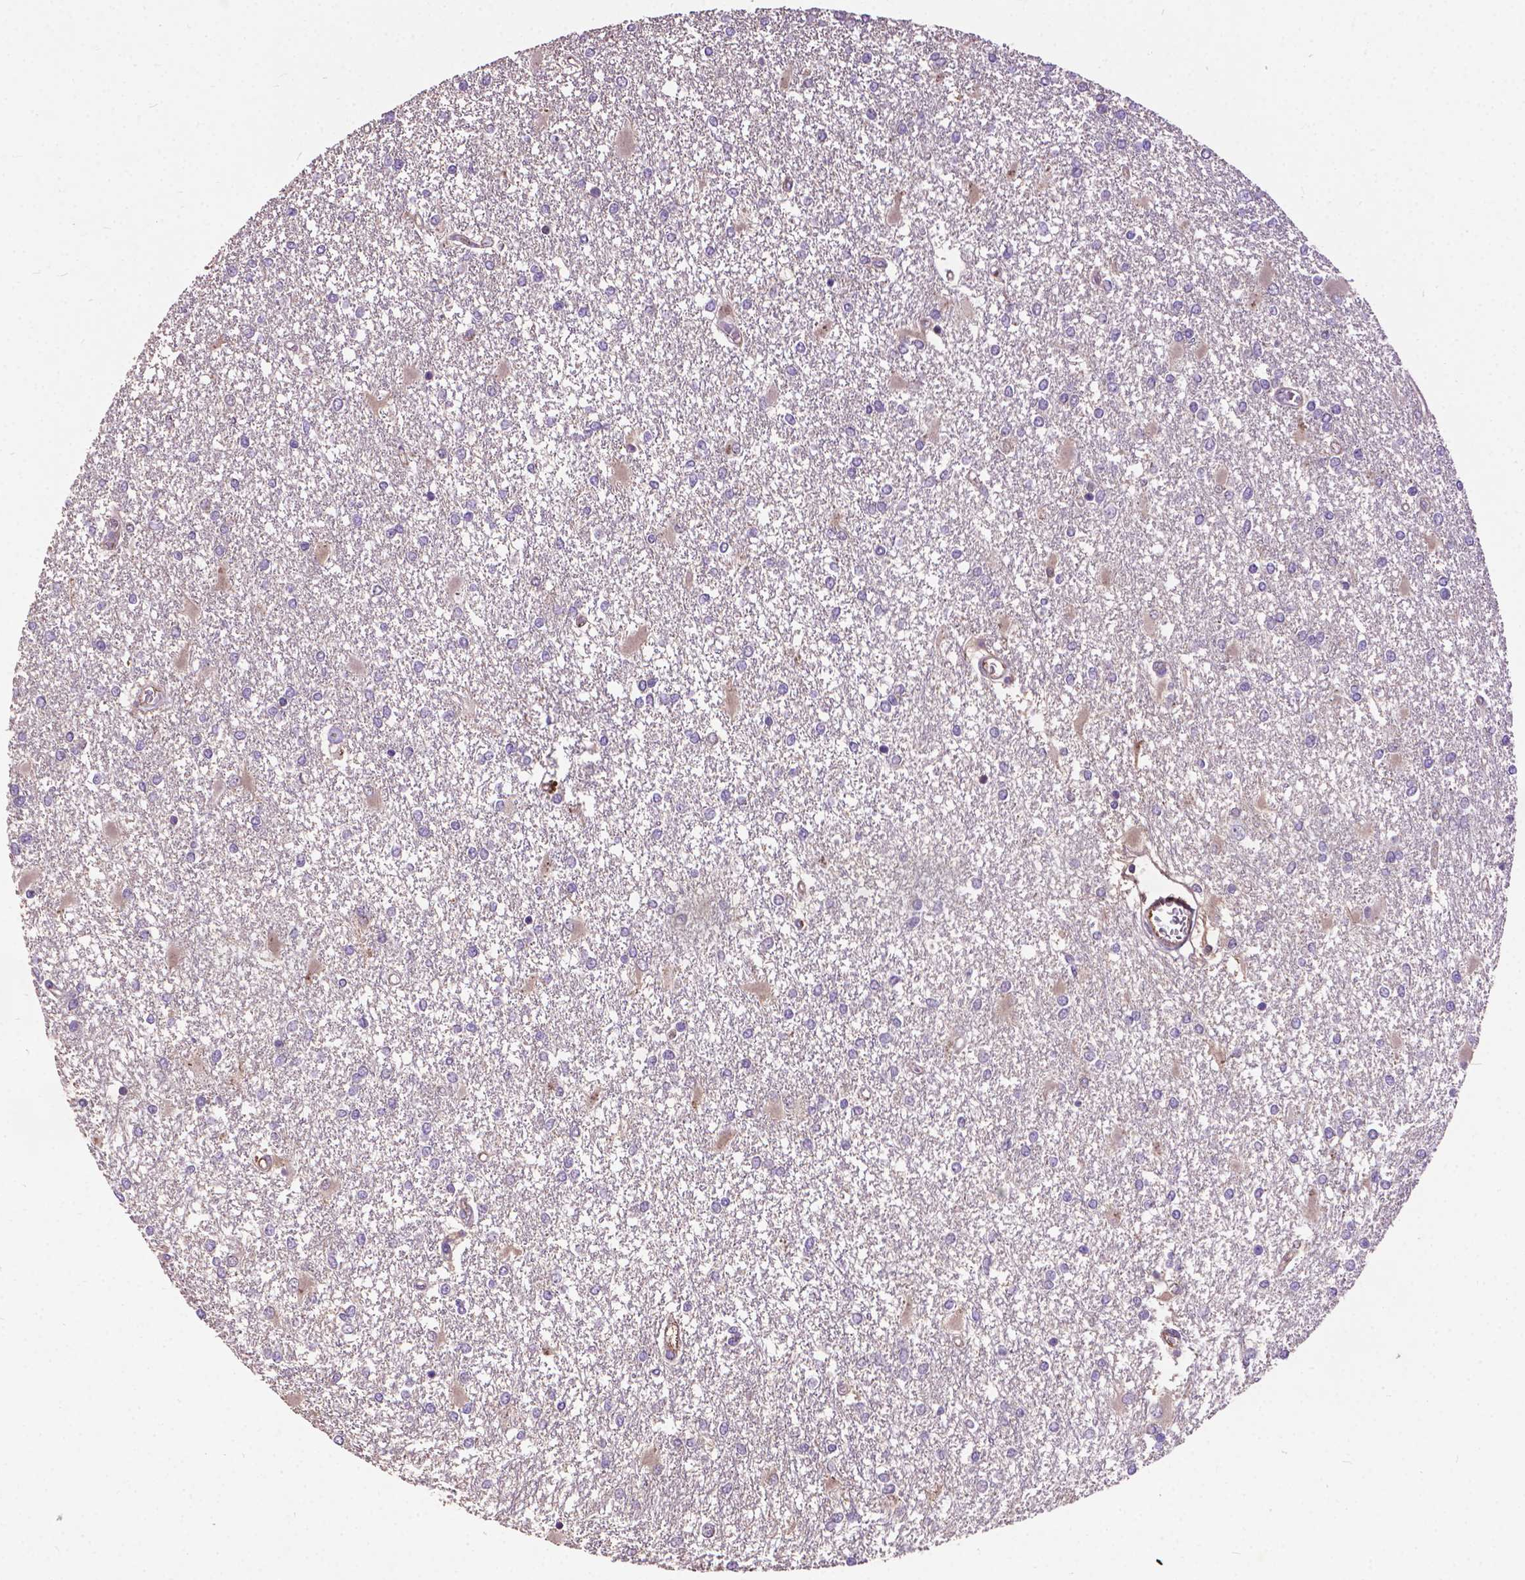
{"staining": {"intensity": "negative", "quantity": "none", "location": "none"}, "tissue": "glioma", "cell_type": "Tumor cells", "image_type": "cancer", "snomed": [{"axis": "morphology", "description": "Glioma, malignant, High grade"}, {"axis": "topography", "description": "Cerebral cortex"}], "caption": "IHC histopathology image of human malignant high-grade glioma stained for a protein (brown), which shows no expression in tumor cells.", "gene": "ZNF337", "patient": {"sex": "male", "age": 79}}